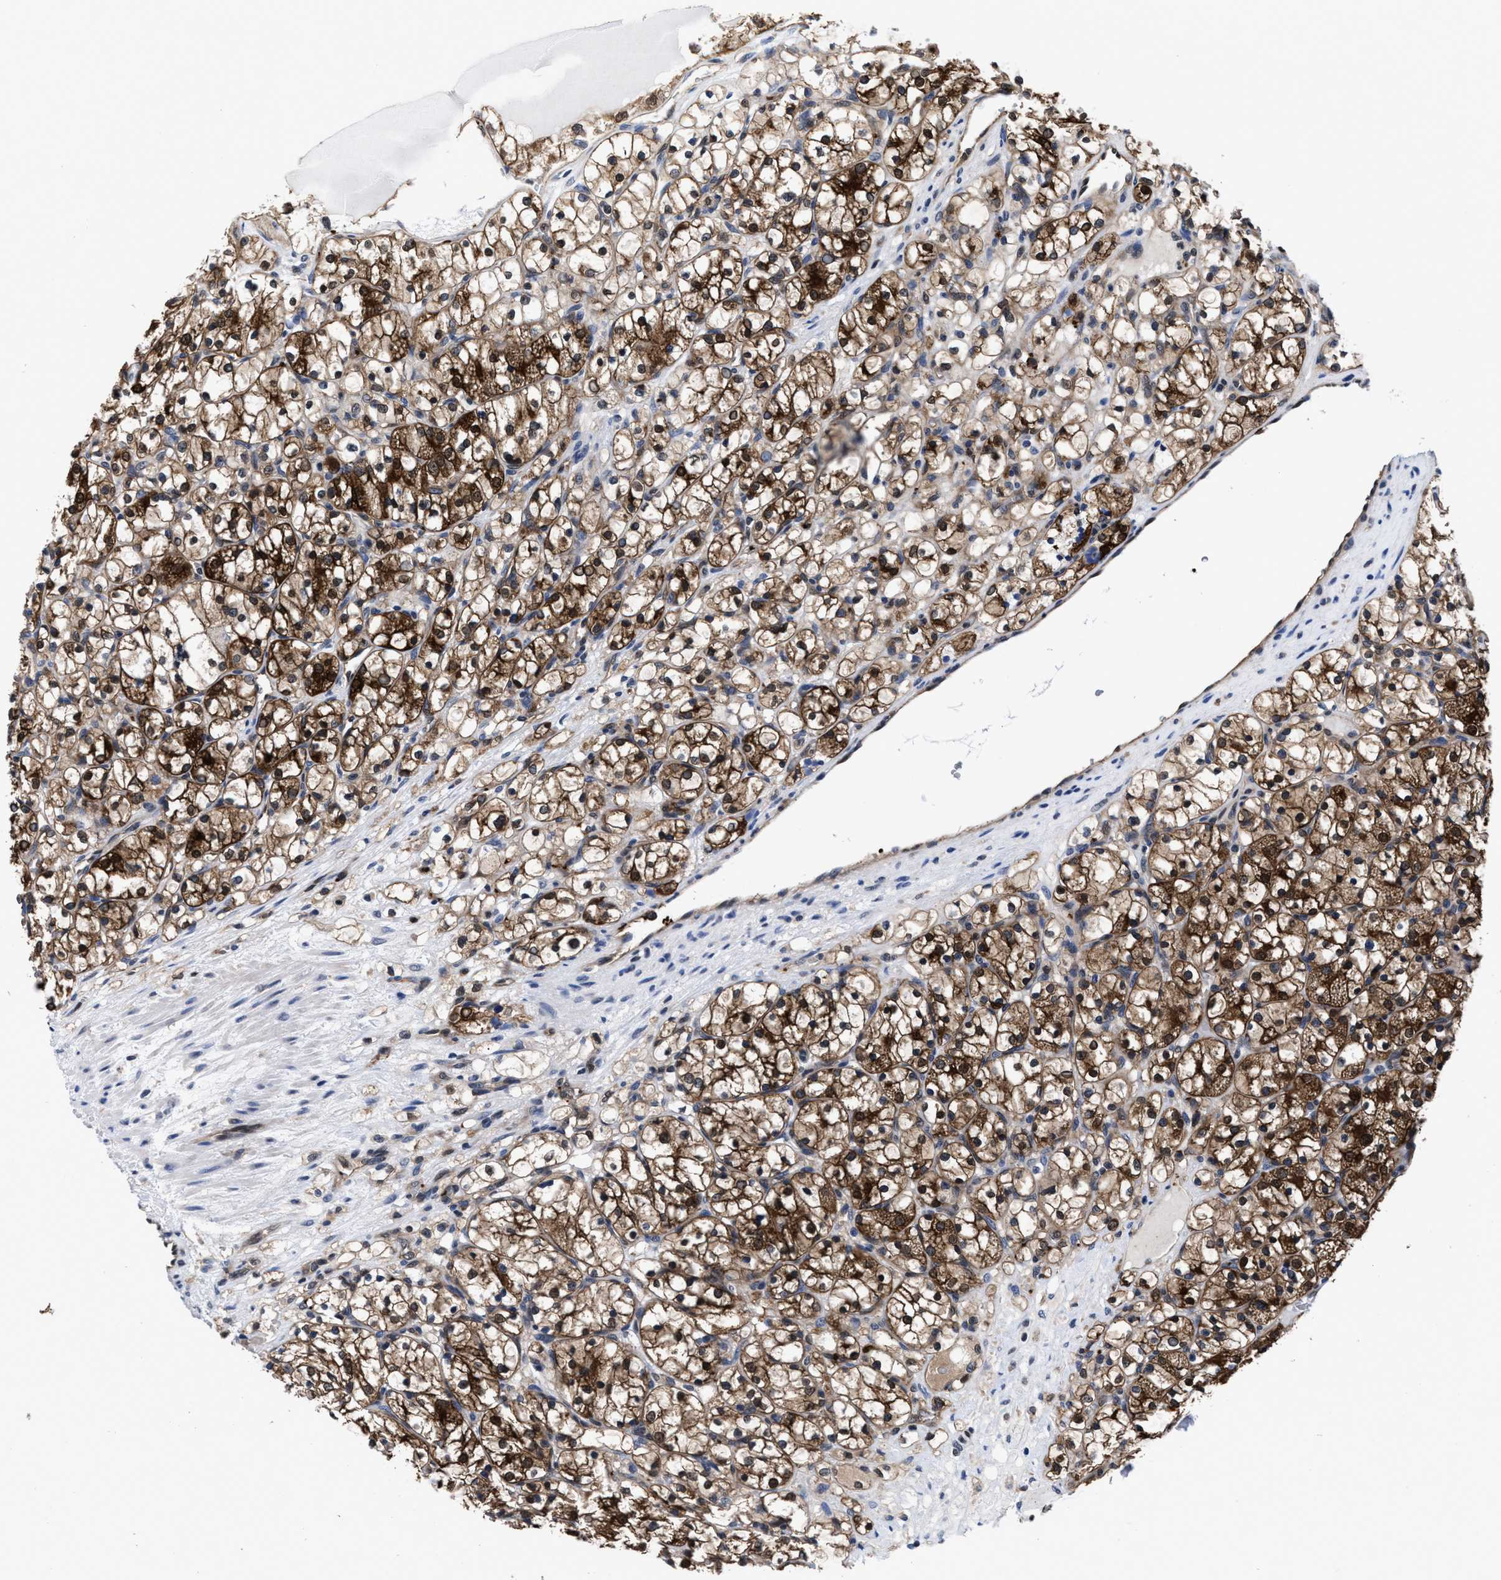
{"staining": {"intensity": "strong", "quantity": ">75%", "location": "cytoplasmic/membranous"}, "tissue": "renal cancer", "cell_type": "Tumor cells", "image_type": "cancer", "snomed": [{"axis": "morphology", "description": "Adenocarcinoma, NOS"}, {"axis": "topography", "description": "Kidney"}], "caption": "DAB immunohistochemical staining of human renal cancer (adenocarcinoma) displays strong cytoplasmic/membranous protein staining in about >75% of tumor cells.", "gene": "ACLY", "patient": {"sex": "female", "age": 69}}